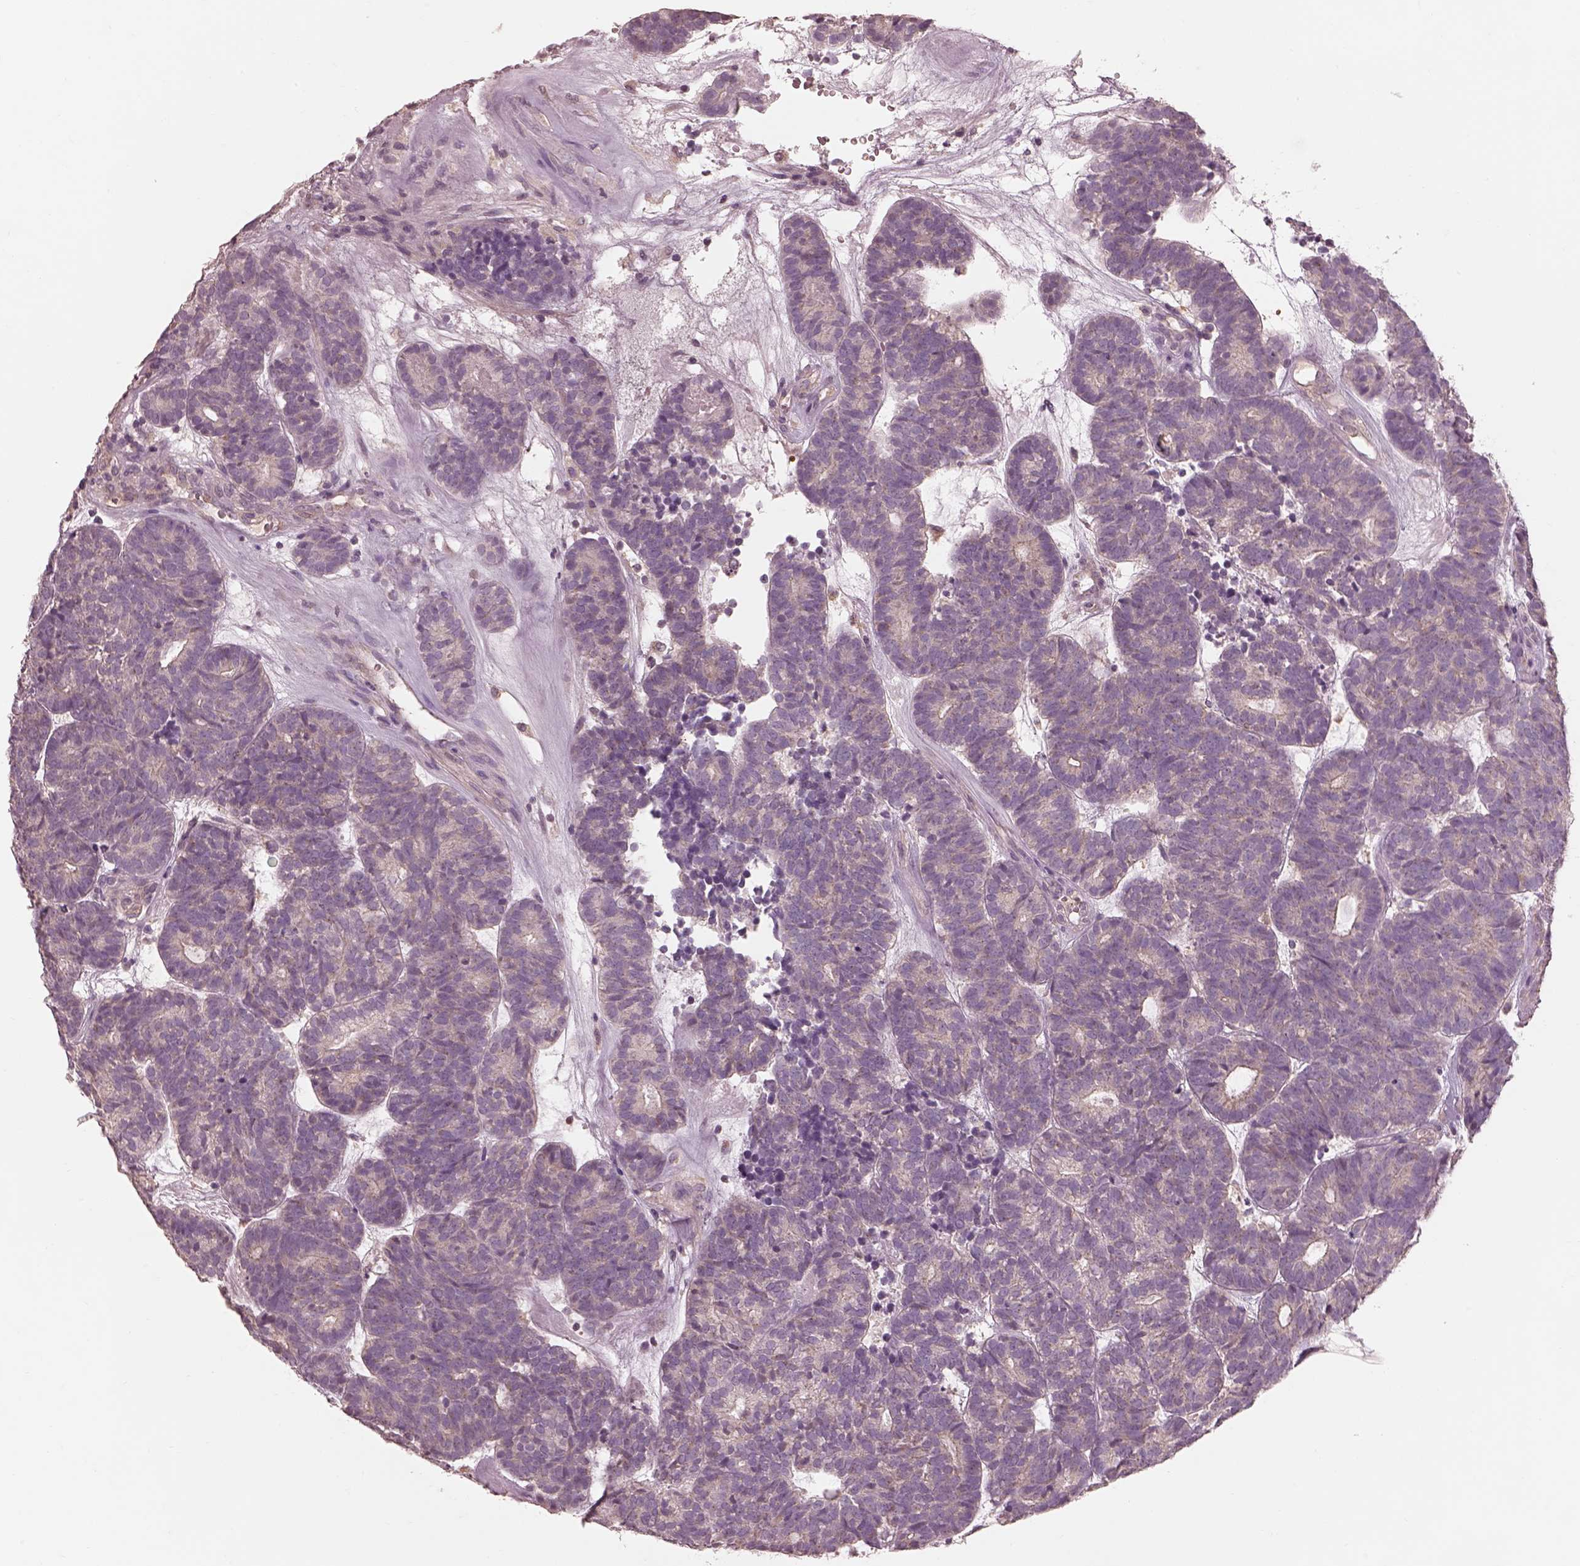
{"staining": {"intensity": "negative", "quantity": "none", "location": "none"}, "tissue": "head and neck cancer", "cell_type": "Tumor cells", "image_type": "cancer", "snomed": [{"axis": "morphology", "description": "Adenocarcinoma, NOS"}, {"axis": "topography", "description": "Head-Neck"}], "caption": "This image is of head and neck cancer (adenocarcinoma) stained with immunohistochemistry (IHC) to label a protein in brown with the nuclei are counter-stained blue. There is no staining in tumor cells. (DAB (3,3'-diaminobenzidine) immunohistochemistry (IHC) visualized using brightfield microscopy, high magnification).", "gene": "PRKACG", "patient": {"sex": "female", "age": 81}}